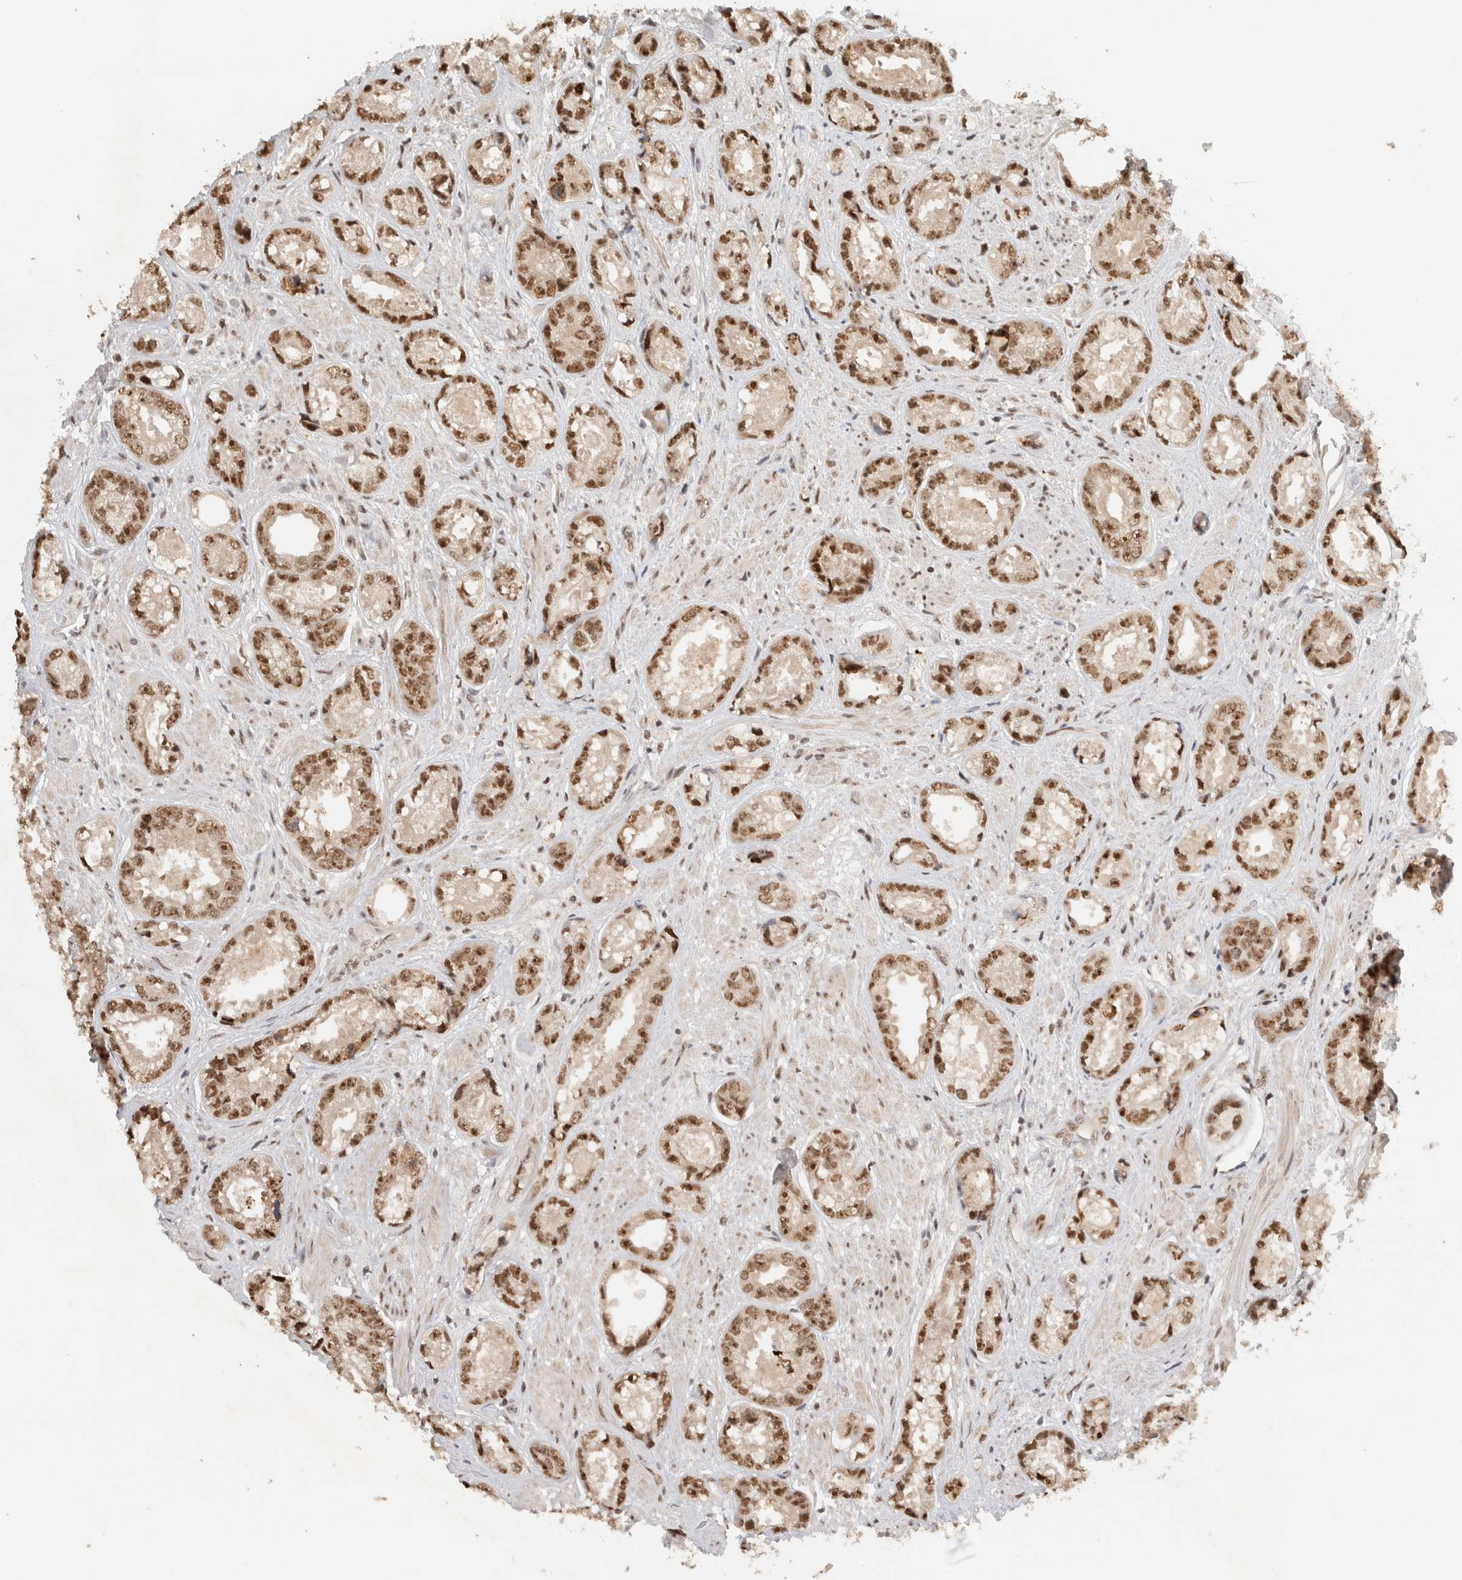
{"staining": {"intensity": "moderate", "quantity": ">75%", "location": "nuclear"}, "tissue": "prostate cancer", "cell_type": "Tumor cells", "image_type": "cancer", "snomed": [{"axis": "morphology", "description": "Adenocarcinoma, High grade"}, {"axis": "topography", "description": "Prostate"}], "caption": "Protein expression analysis of high-grade adenocarcinoma (prostate) shows moderate nuclear staining in about >75% of tumor cells.", "gene": "EBNA1BP2", "patient": {"sex": "male", "age": 61}}